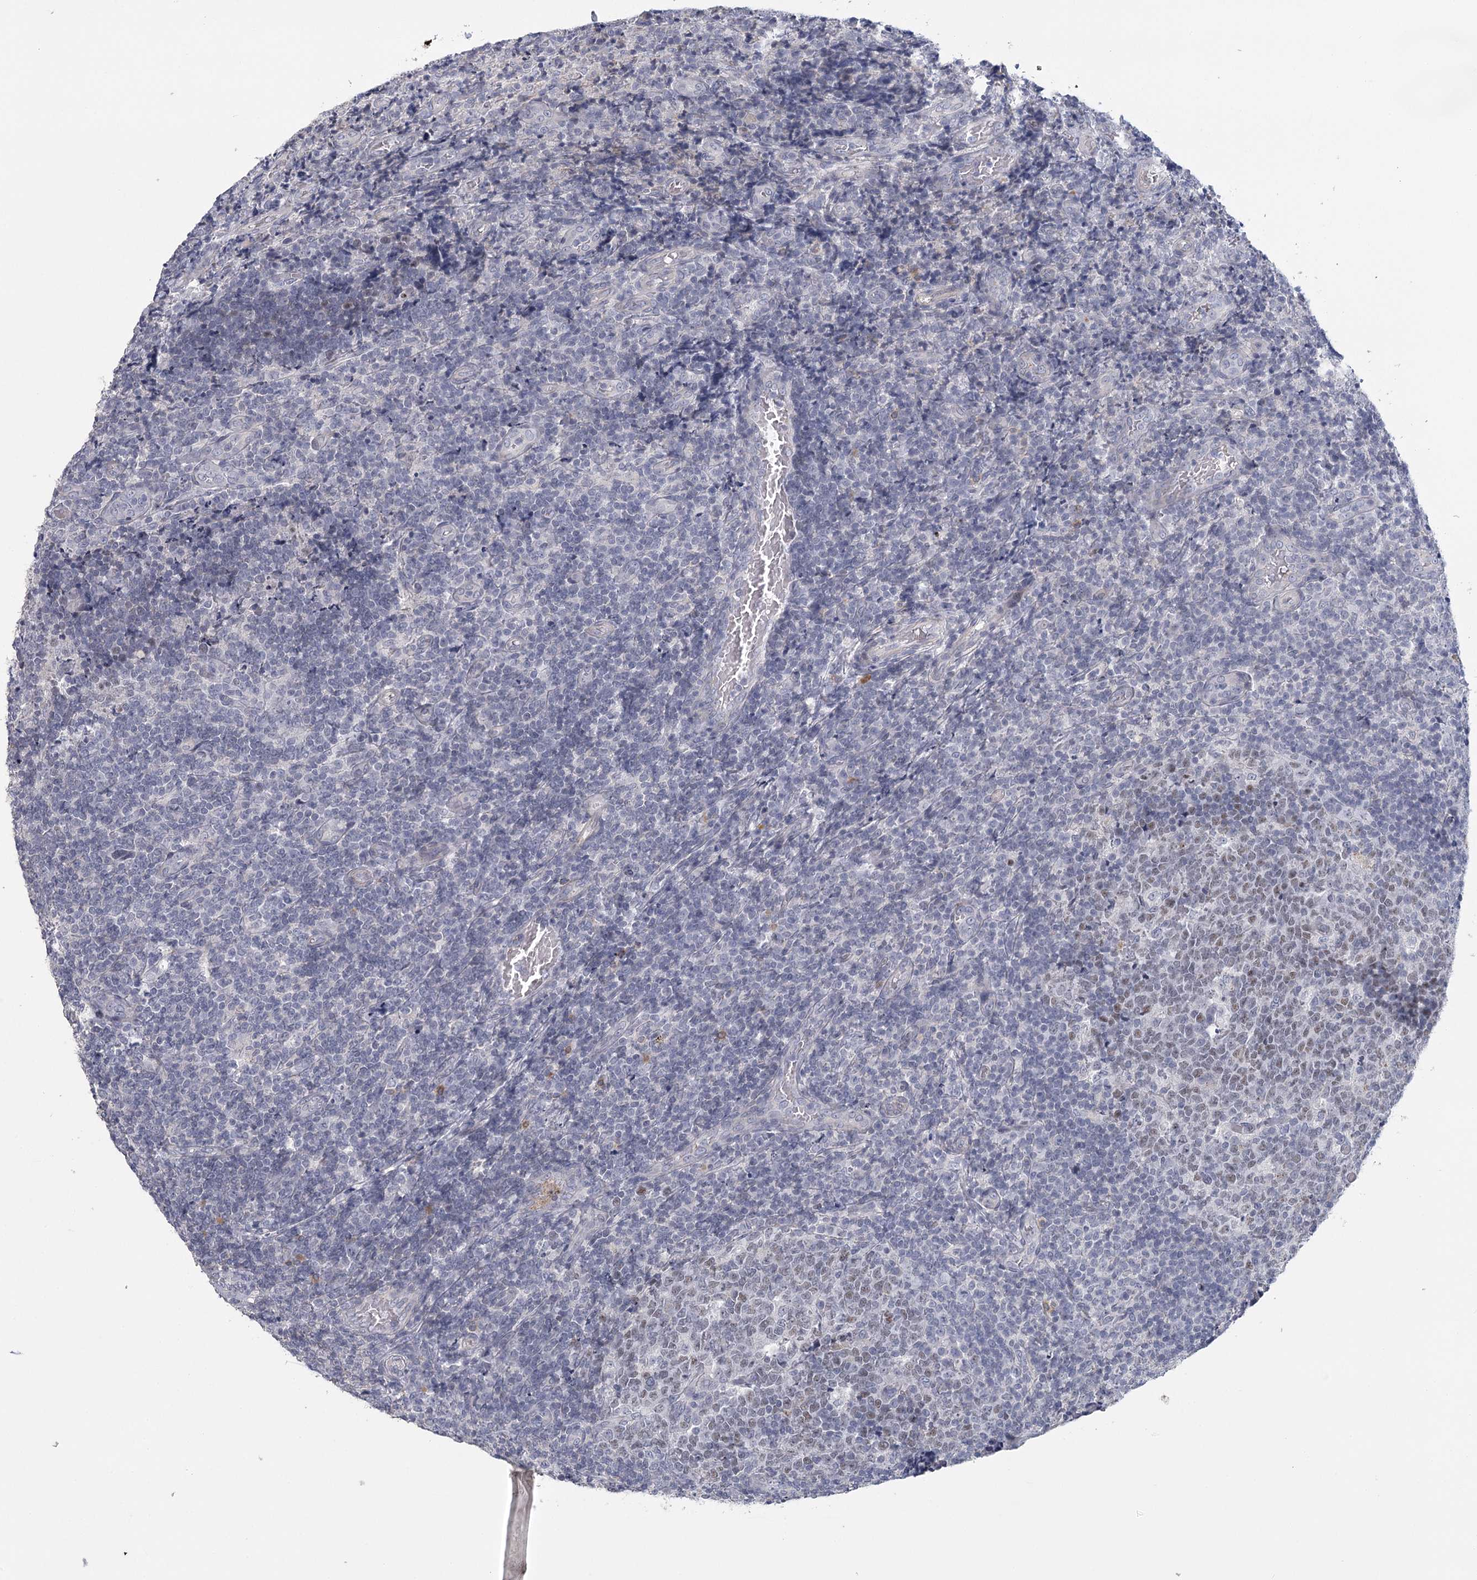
{"staining": {"intensity": "weak", "quantity": "25%-75%", "location": "nuclear"}, "tissue": "tonsil", "cell_type": "Germinal center cells", "image_type": "normal", "snomed": [{"axis": "morphology", "description": "Normal tissue, NOS"}, {"axis": "topography", "description": "Tonsil"}], "caption": "Immunohistochemical staining of unremarkable tonsil displays low levels of weak nuclear staining in approximately 25%-75% of germinal center cells.", "gene": "FAM76B", "patient": {"sex": "female", "age": 19}}